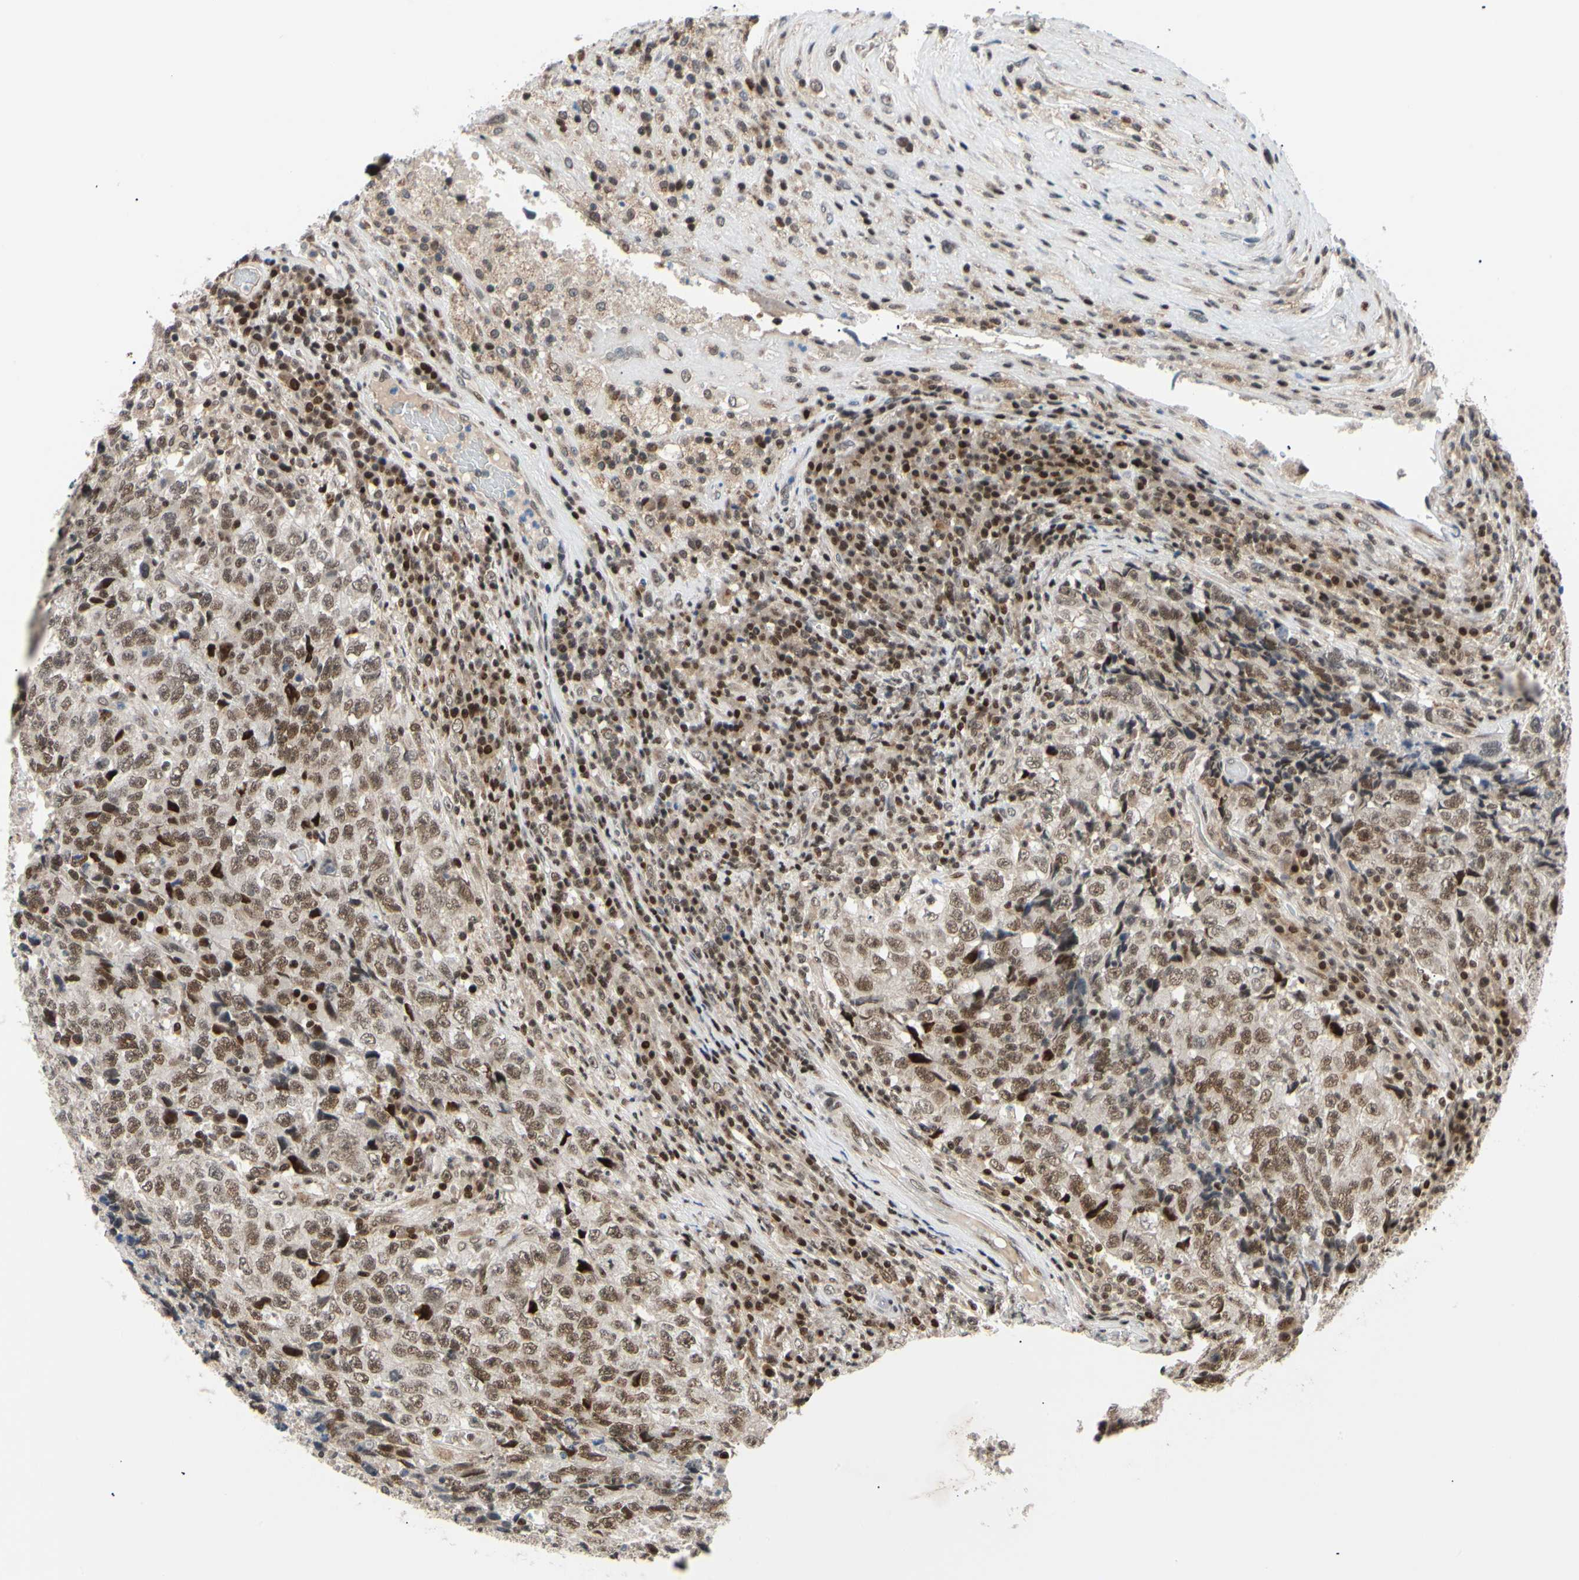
{"staining": {"intensity": "moderate", "quantity": ">75%", "location": "nuclear"}, "tissue": "testis cancer", "cell_type": "Tumor cells", "image_type": "cancer", "snomed": [{"axis": "morphology", "description": "Necrosis, NOS"}, {"axis": "morphology", "description": "Carcinoma, Embryonal, NOS"}, {"axis": "topography", "description": "Testis"}], "caption": "A medium amount of moderate nuclear staining is seen in approximately >75% of tumor cells in testis cancer (embryonal carcinoma) tissue.", "gene": "E2F1", "patient": {"sex": "male", "age": 19}}